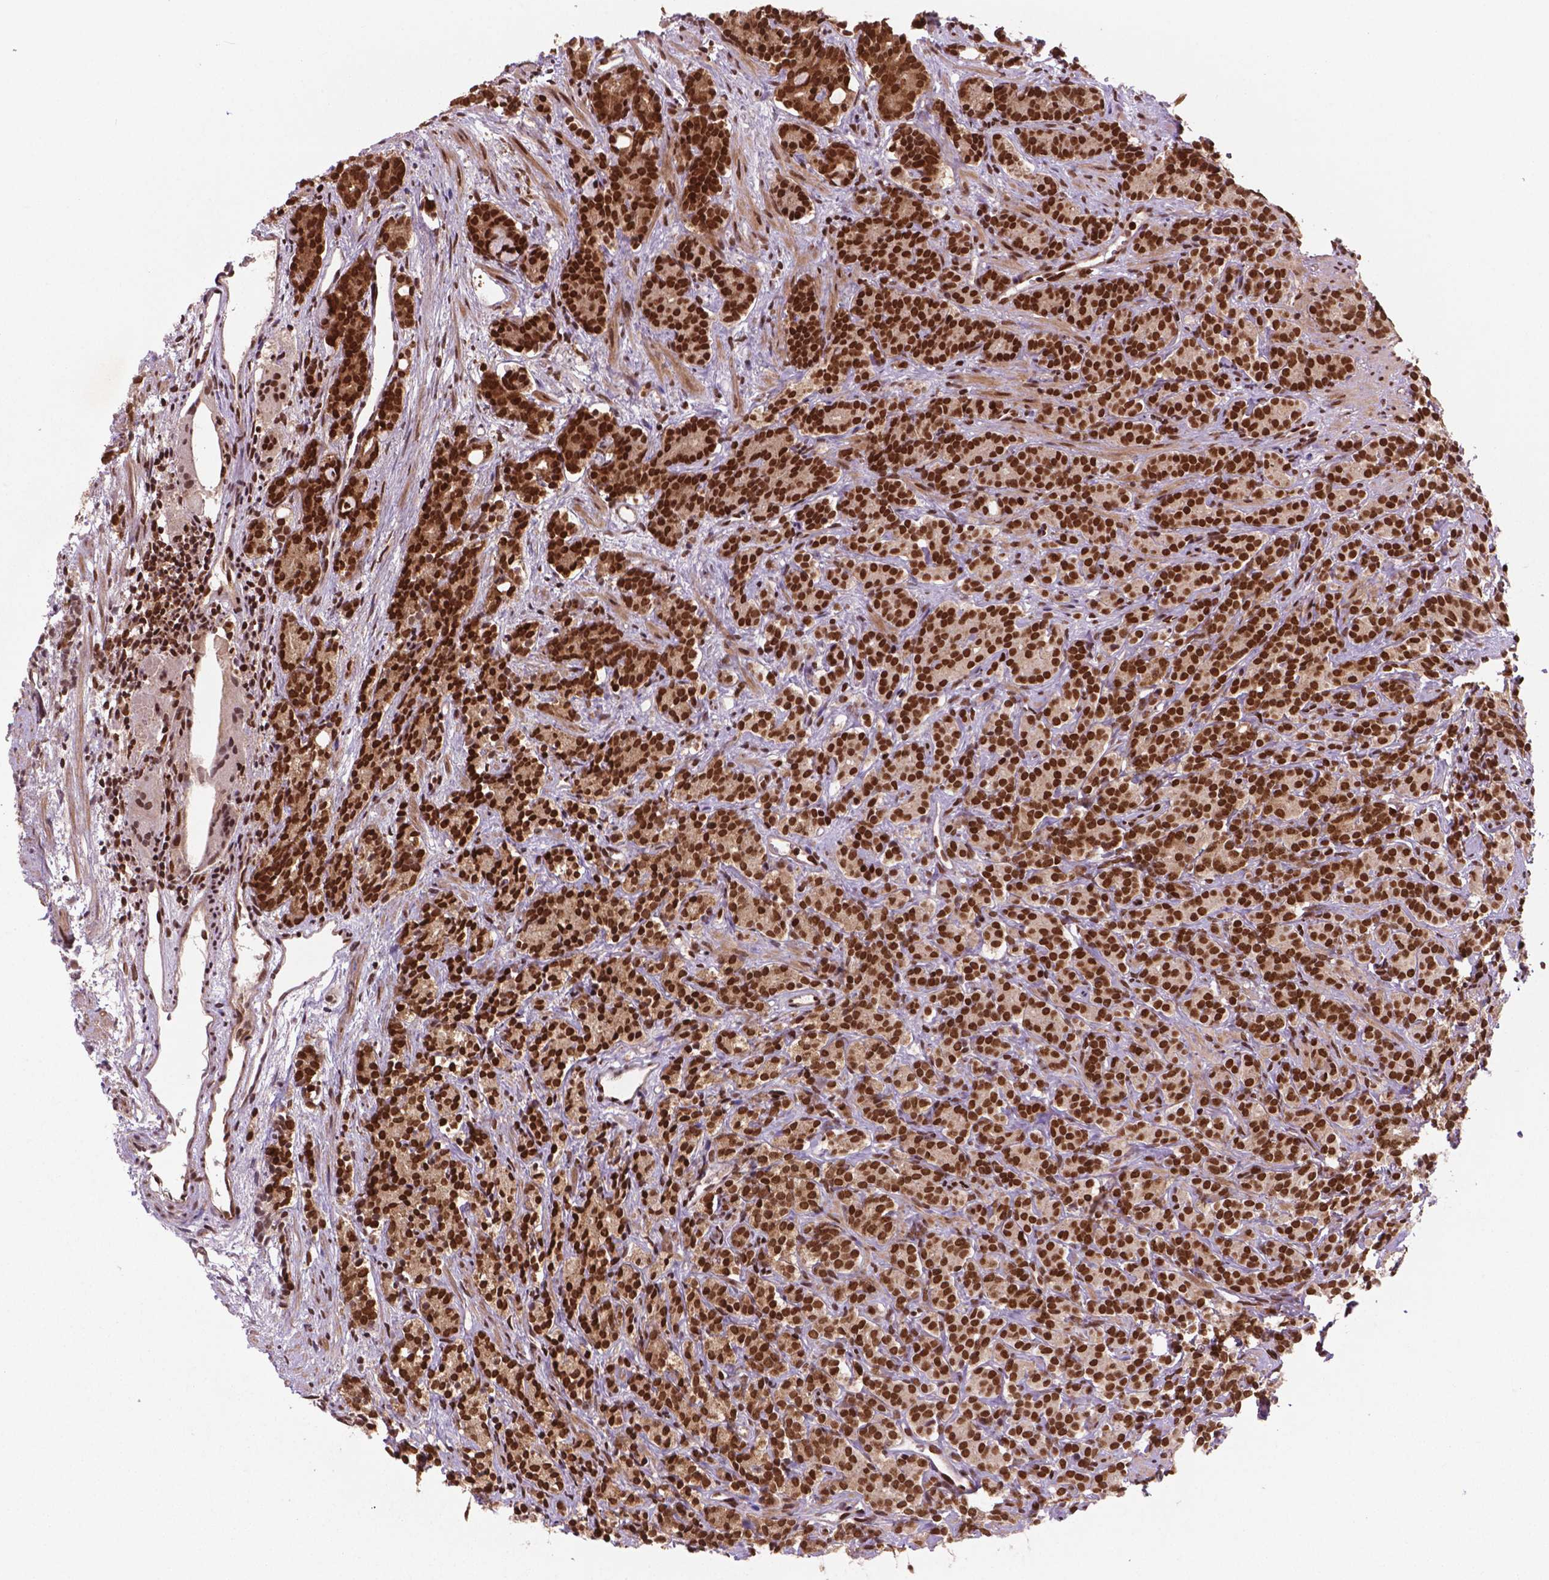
{"staining": {"intensity": "strong", "quantity": ">75%", "location": "nuclear"}, "tissue": "prostate cancer", "cell_type": "Tumor cells", "image_type": "cancer", "snomed": [{"axis": "morphology", "description": "Adenocarcinoma, High grade"}, {"axis": "topography", "description": "Prostate"}], "caption": "Immunohistochemical staining of human high-grade adenocarcinoma (prostate) shows high levels of strong nuclear protein positivity in approximately >75% of tumor cells. (Stains: DAB (3,3'-diaminobenzidine) in brown, nuclei in blue, Microscopy: brightfield microscopy at high magnification).", "gene": "SIRT6", "patient": {"sex": "male", "age": 84}}